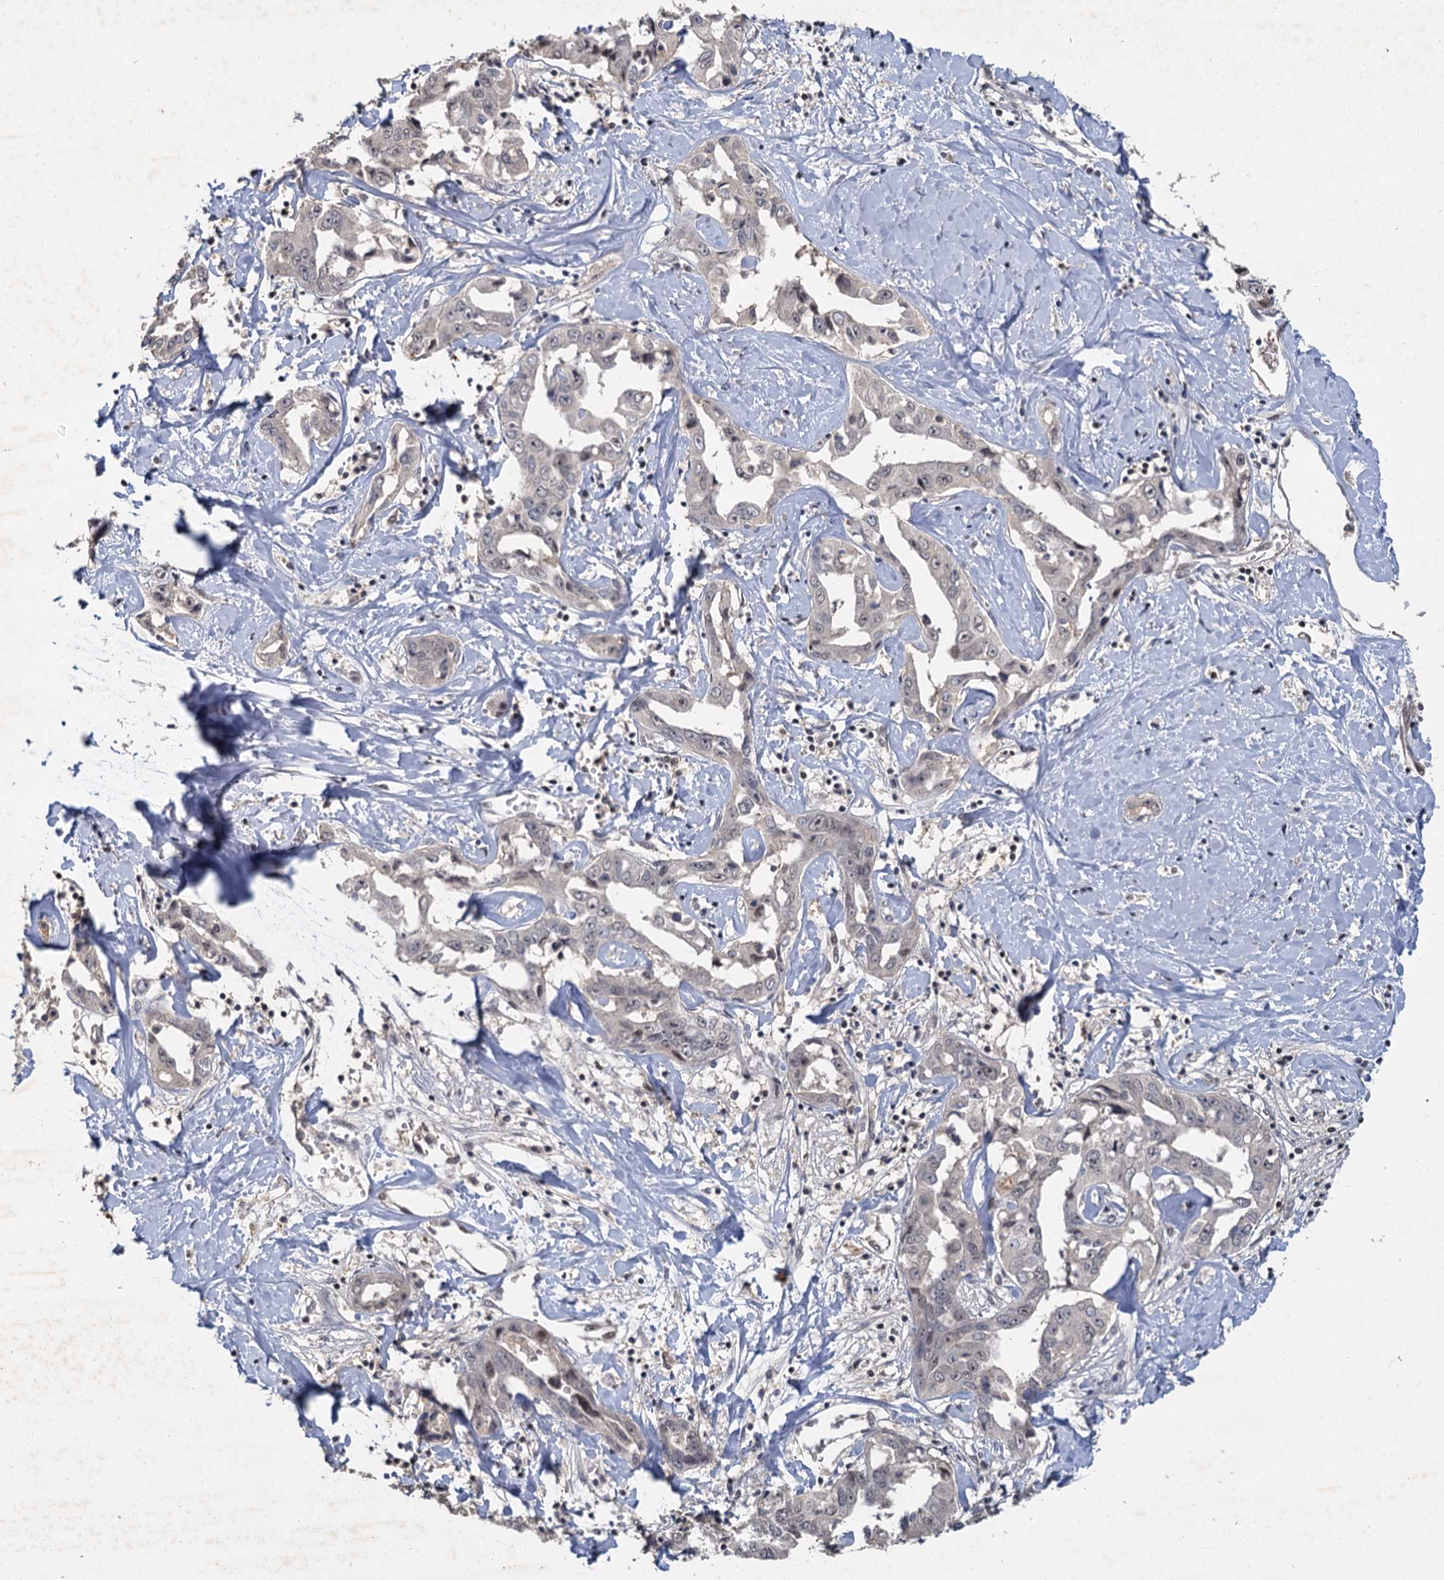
{"staining": {"intensity": "weak", "quantity": "<25%", "location": "nuclear"}, "tissue": "liver cancer", "cell_type": "Tumor cells", "image_type": "cancer", "snomed": [{"axis": "morphology", "description": "Cholangiocarcinoma"}, {"axis": "topography", "description": "Liver"}], "caption": "There is no significant expression in tumor cells of liver cancer (cholangiocarcinoma).", "gene": "MUCL1", "patient": {"sex": "male", "age": 59}}